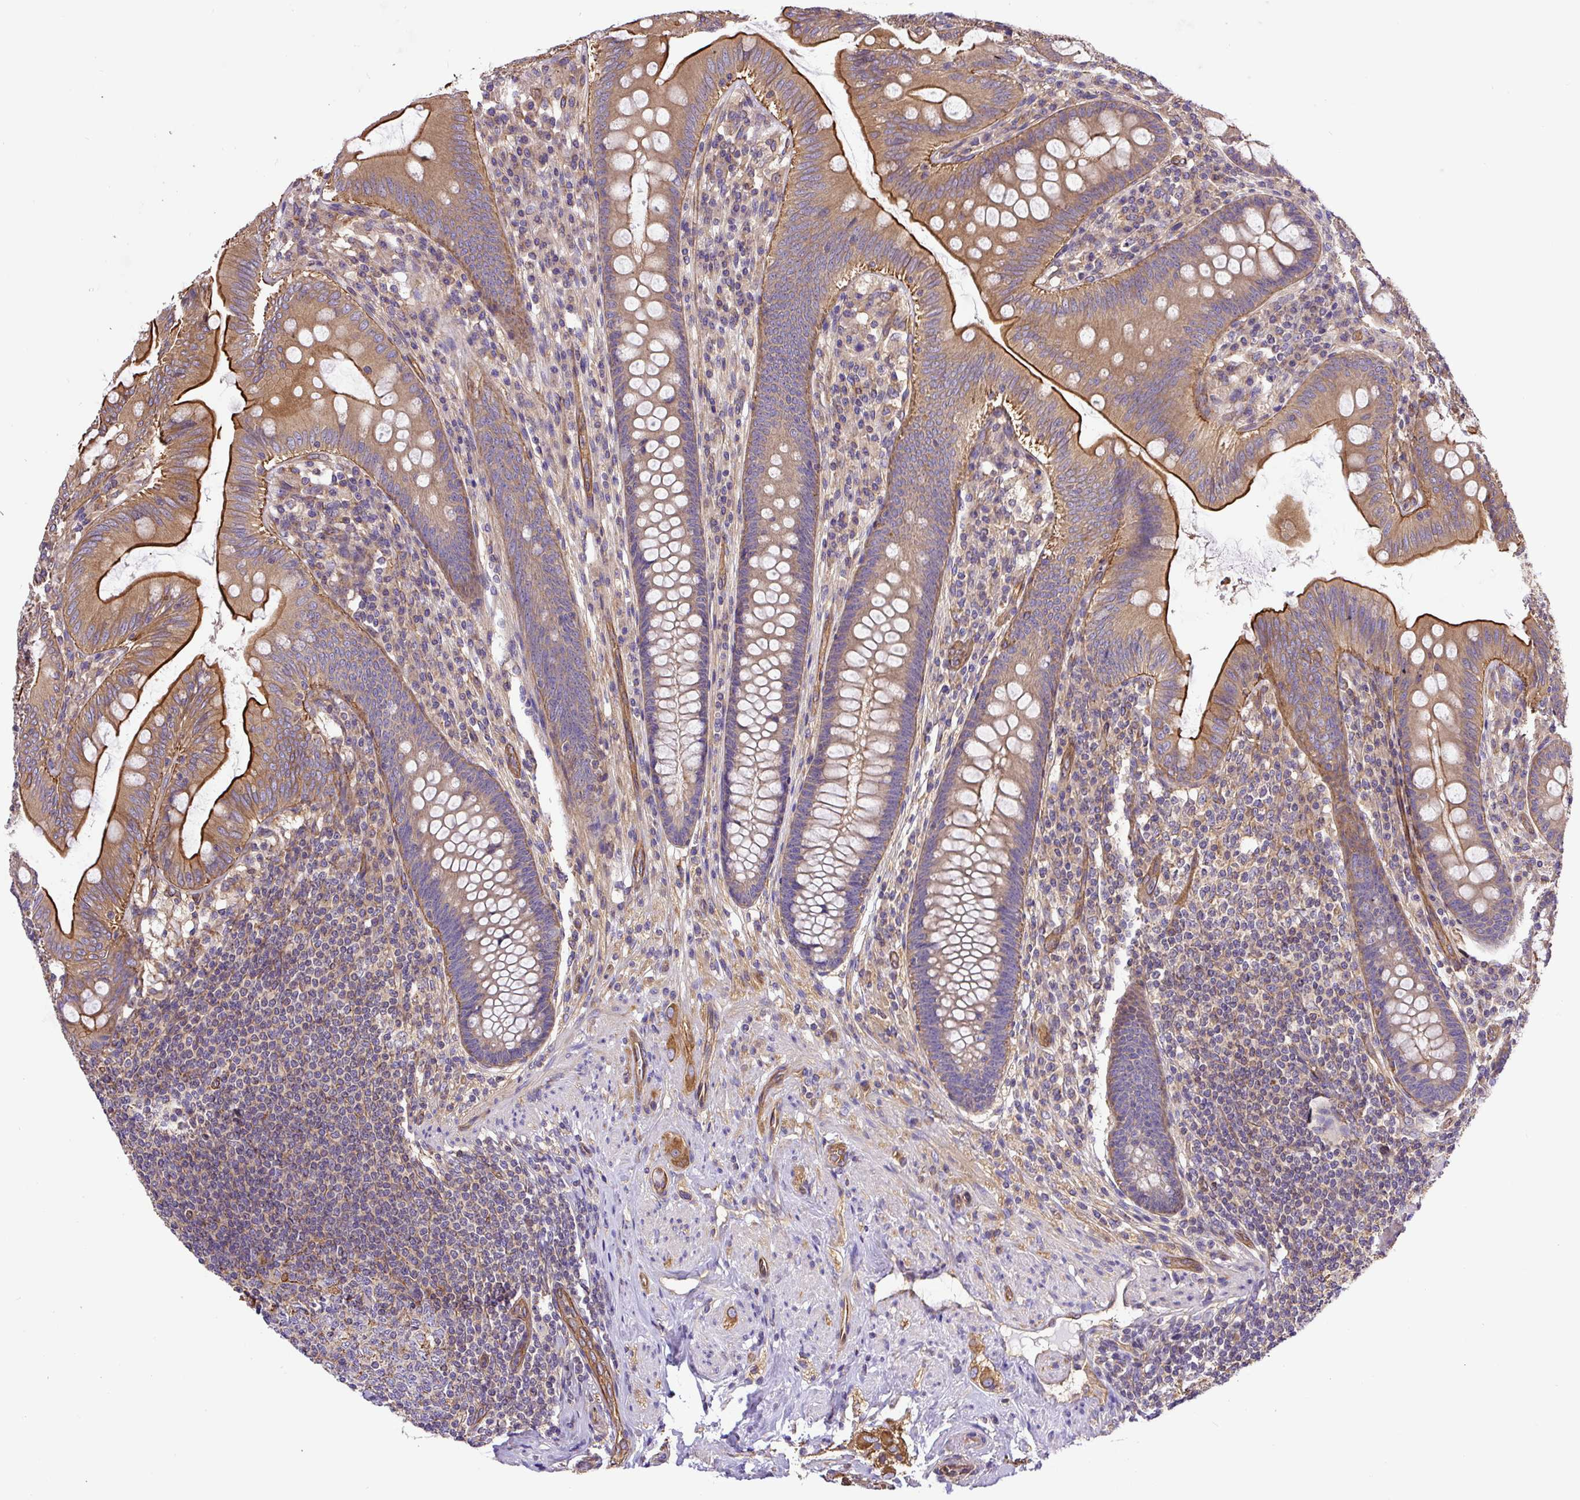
{"staining": {"intensity": "strong", "quantity": "25%-75%", "location": "cytoplasmic/membranous"}, "tissue": "appendix", "cell_type": "Glandular cells", "image_type": "normal", "snomed": [{"axis": "morphology", "description": "Normal tissue, NOS"}, {"axis": "topography", "description": "Appendix"}], "caption": "The histopathology image shows a brown stain indicating the presence of a protein in the cytoplasmic/membranous of glandular cells in appendix. The staining was performed using DAB, with brown indicating positive protein expression. Nuclei are stained blue with hematoxylin.", "gene": "DCTN1", "patient": {"sex": "male", "age": 71}}